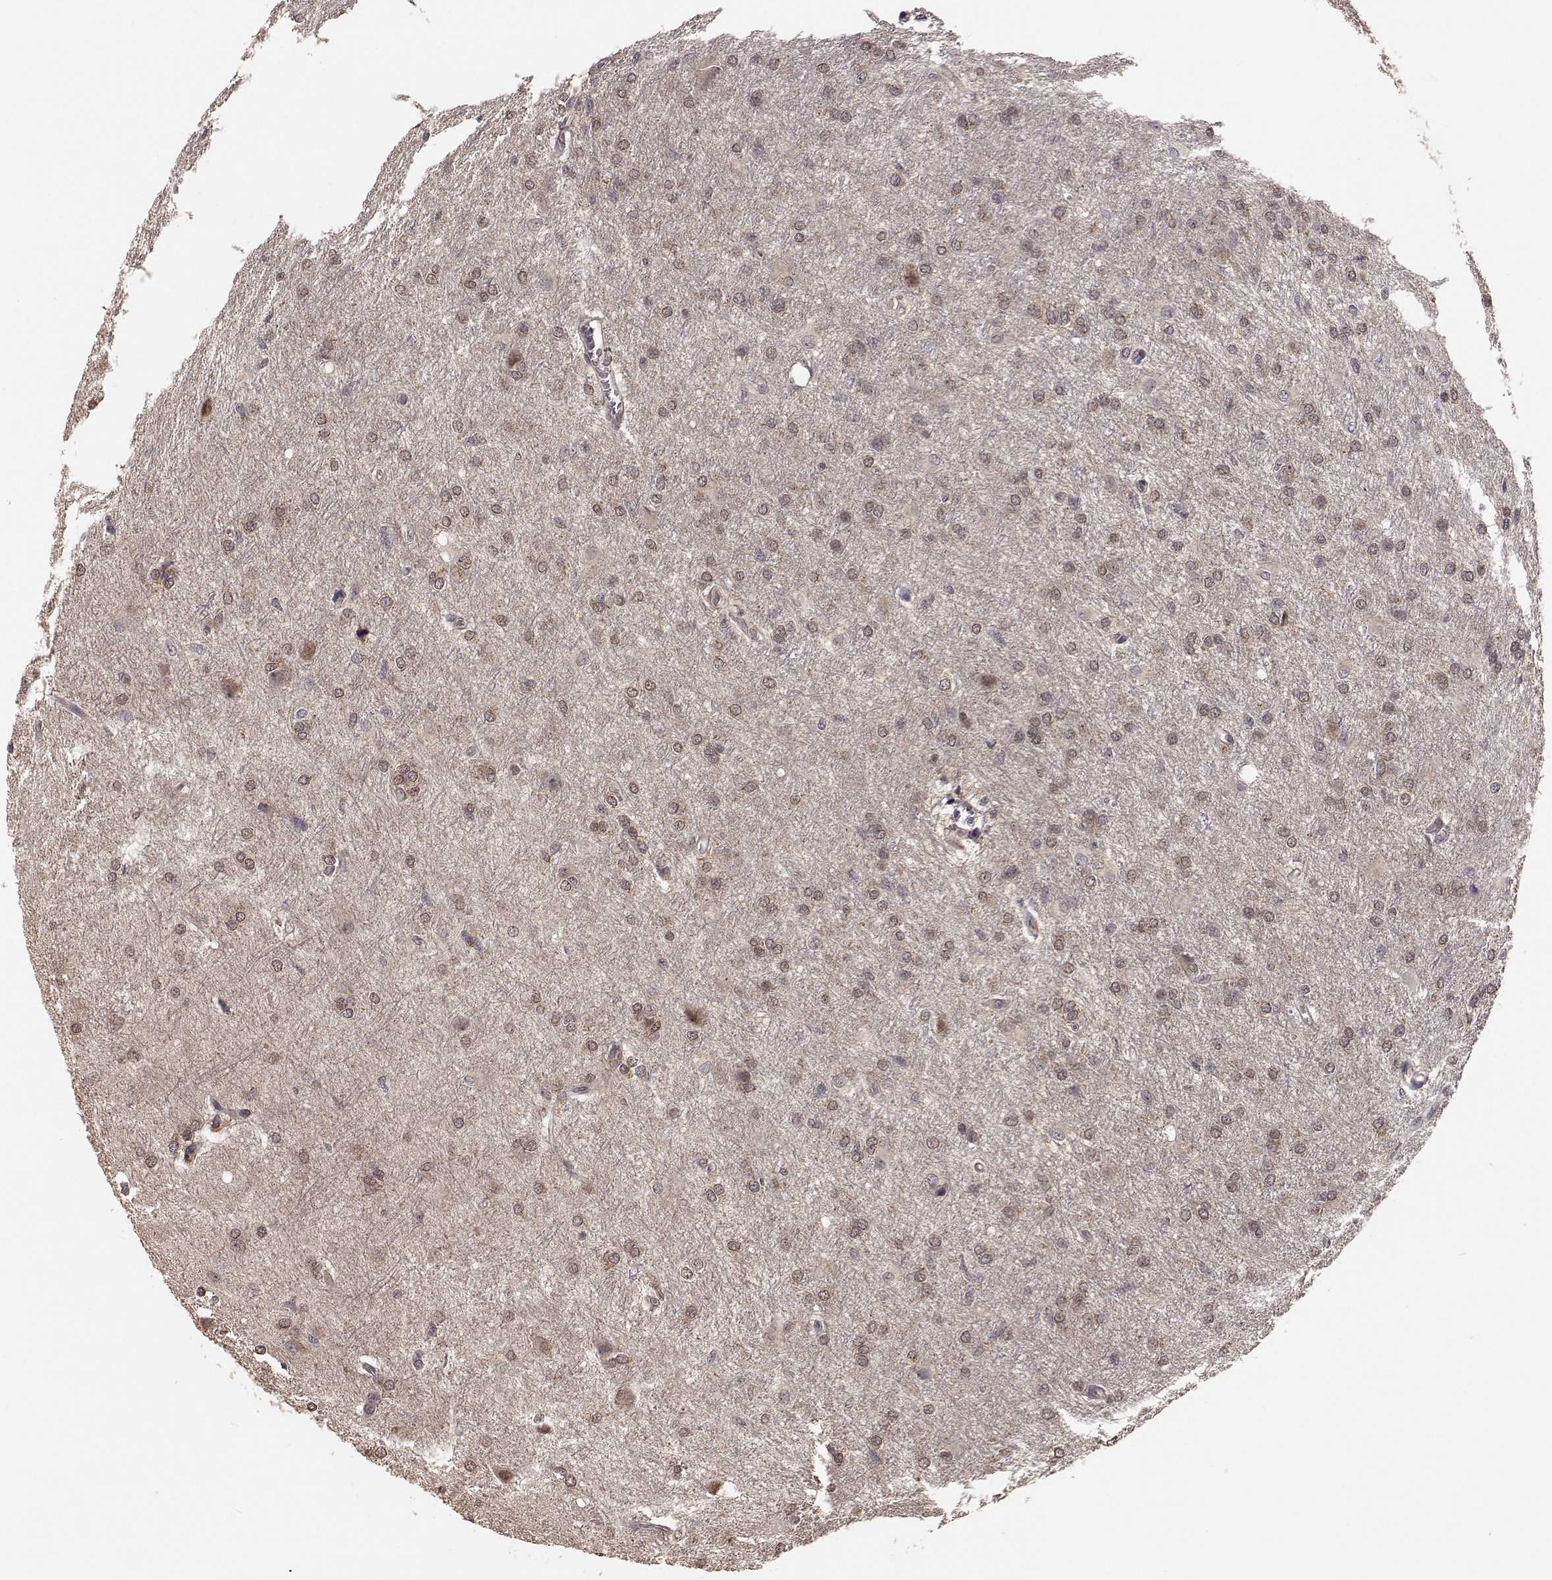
{"staining": {"intensity": "moderate", "quantity": "25%-75%", "location": "cytoplasmic/membranous"}, "tissue": "glioma", "cell_type": "Tumor cells", "image_type": "cancer", "snomed": [{"axis": "morphology", "description": "Glioma, malignant, High grade"}, {"axis": "topography", "description": "Brain"}], "caption": "Protein staining displays moderate cytoplasmic/membranous expression in approximately 25%-75% of tumor cells in malignant glioma (high-grade).", "gene": "PLEKHG3", "patient": {"sex": "male", "age": 68}}